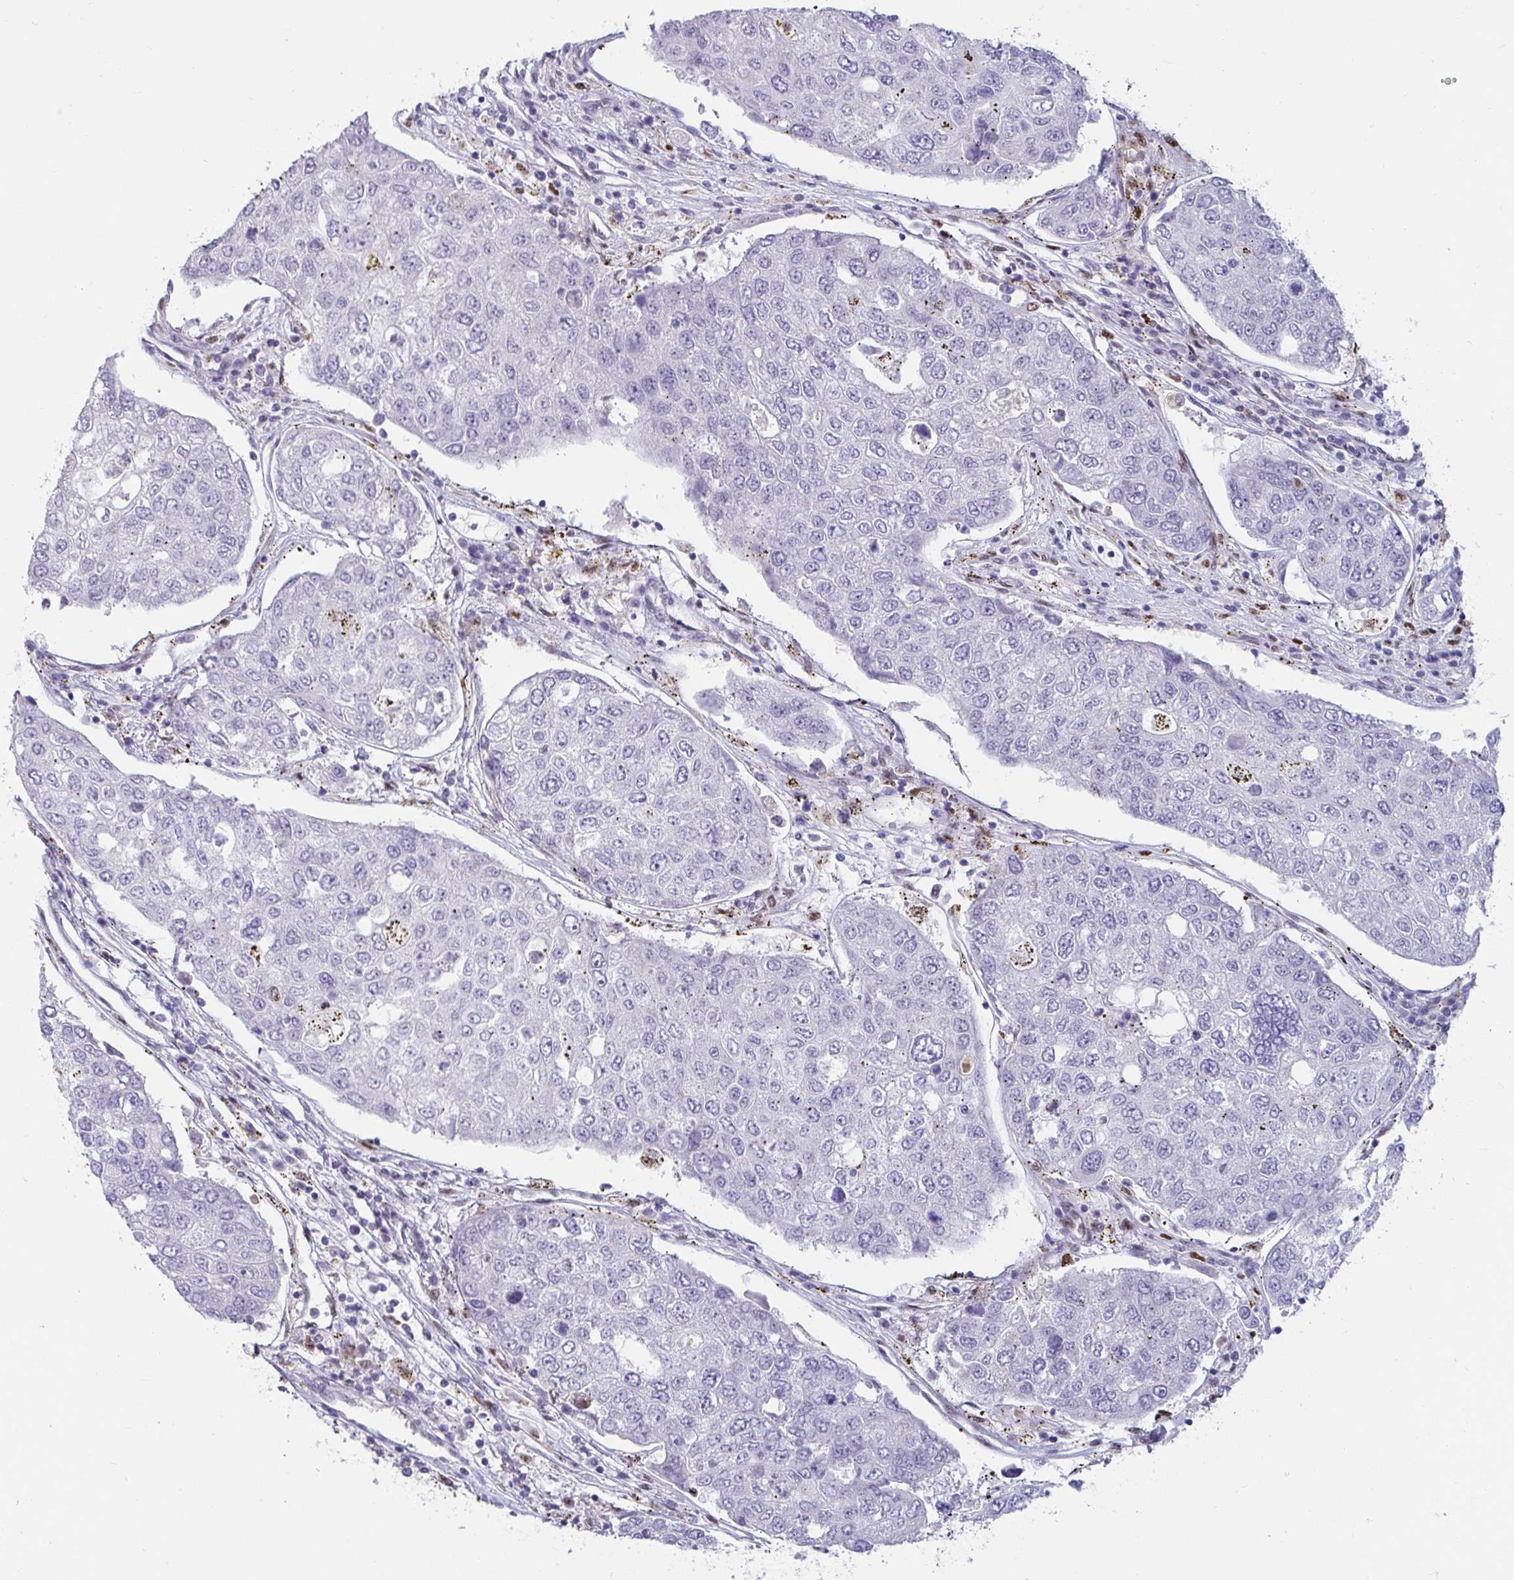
{"staining": {"intensity": "negative", "quantity": "none", "location": "none"}, "tissue": "urothelial cancer", "cell_type": "Tumor cells", "image_type": "cancer", "snomed": [{"axis": "morphology", "description": "Urothelial carcinoma, High grade"}, {"axis": "topography", "description": "Lymph node"}, {"axis": "topography", "description": "Urinary bladder"}], "caption": "This is an immunohistochemistry photomicrograph of urothelial cancer. There is no positivity in tumor cells.", "gene": "ZNF586", "patient": {"sex": "male", "age": 51}}